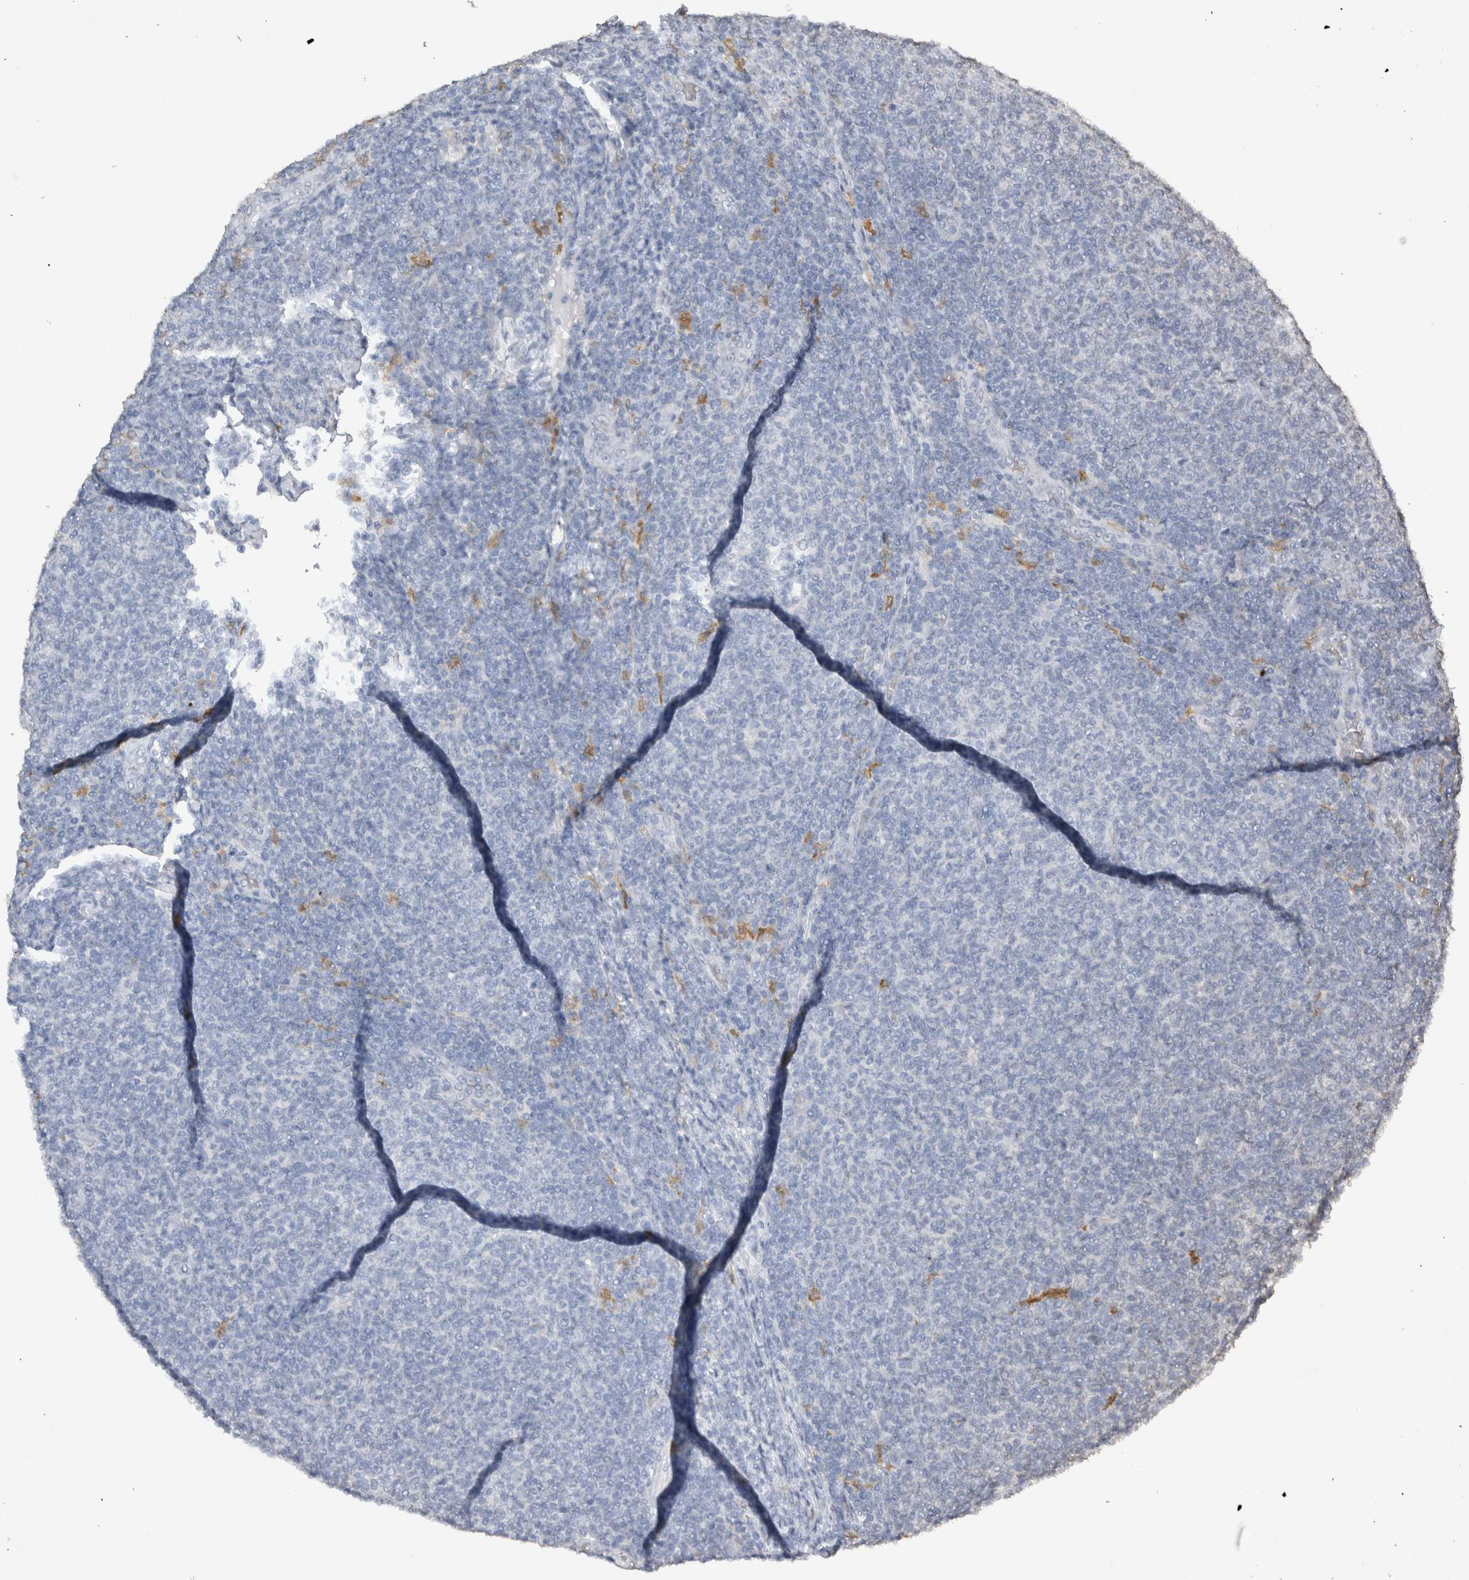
{"staining": {"intensity": "negative", "quantity": "none", "location": "none"}, "tissue": "lymphoma", "cell_type": "Tumor cells", "image_type": "cancer", "snomed": [{"axis": "morphology", "description": "Malignant lymphoma, non-Hodgkin's type, Low grade"}, {"axis": "topography", "description": "Lymph node"}], "caption": "Malignant lymphoma, non-Hodgkin's type (low-grade) stained for a protein using IHC demonstrates no staining tumor cells.", "gene": "LGALS2", "patient": {"sex": "male", "age": 66}}